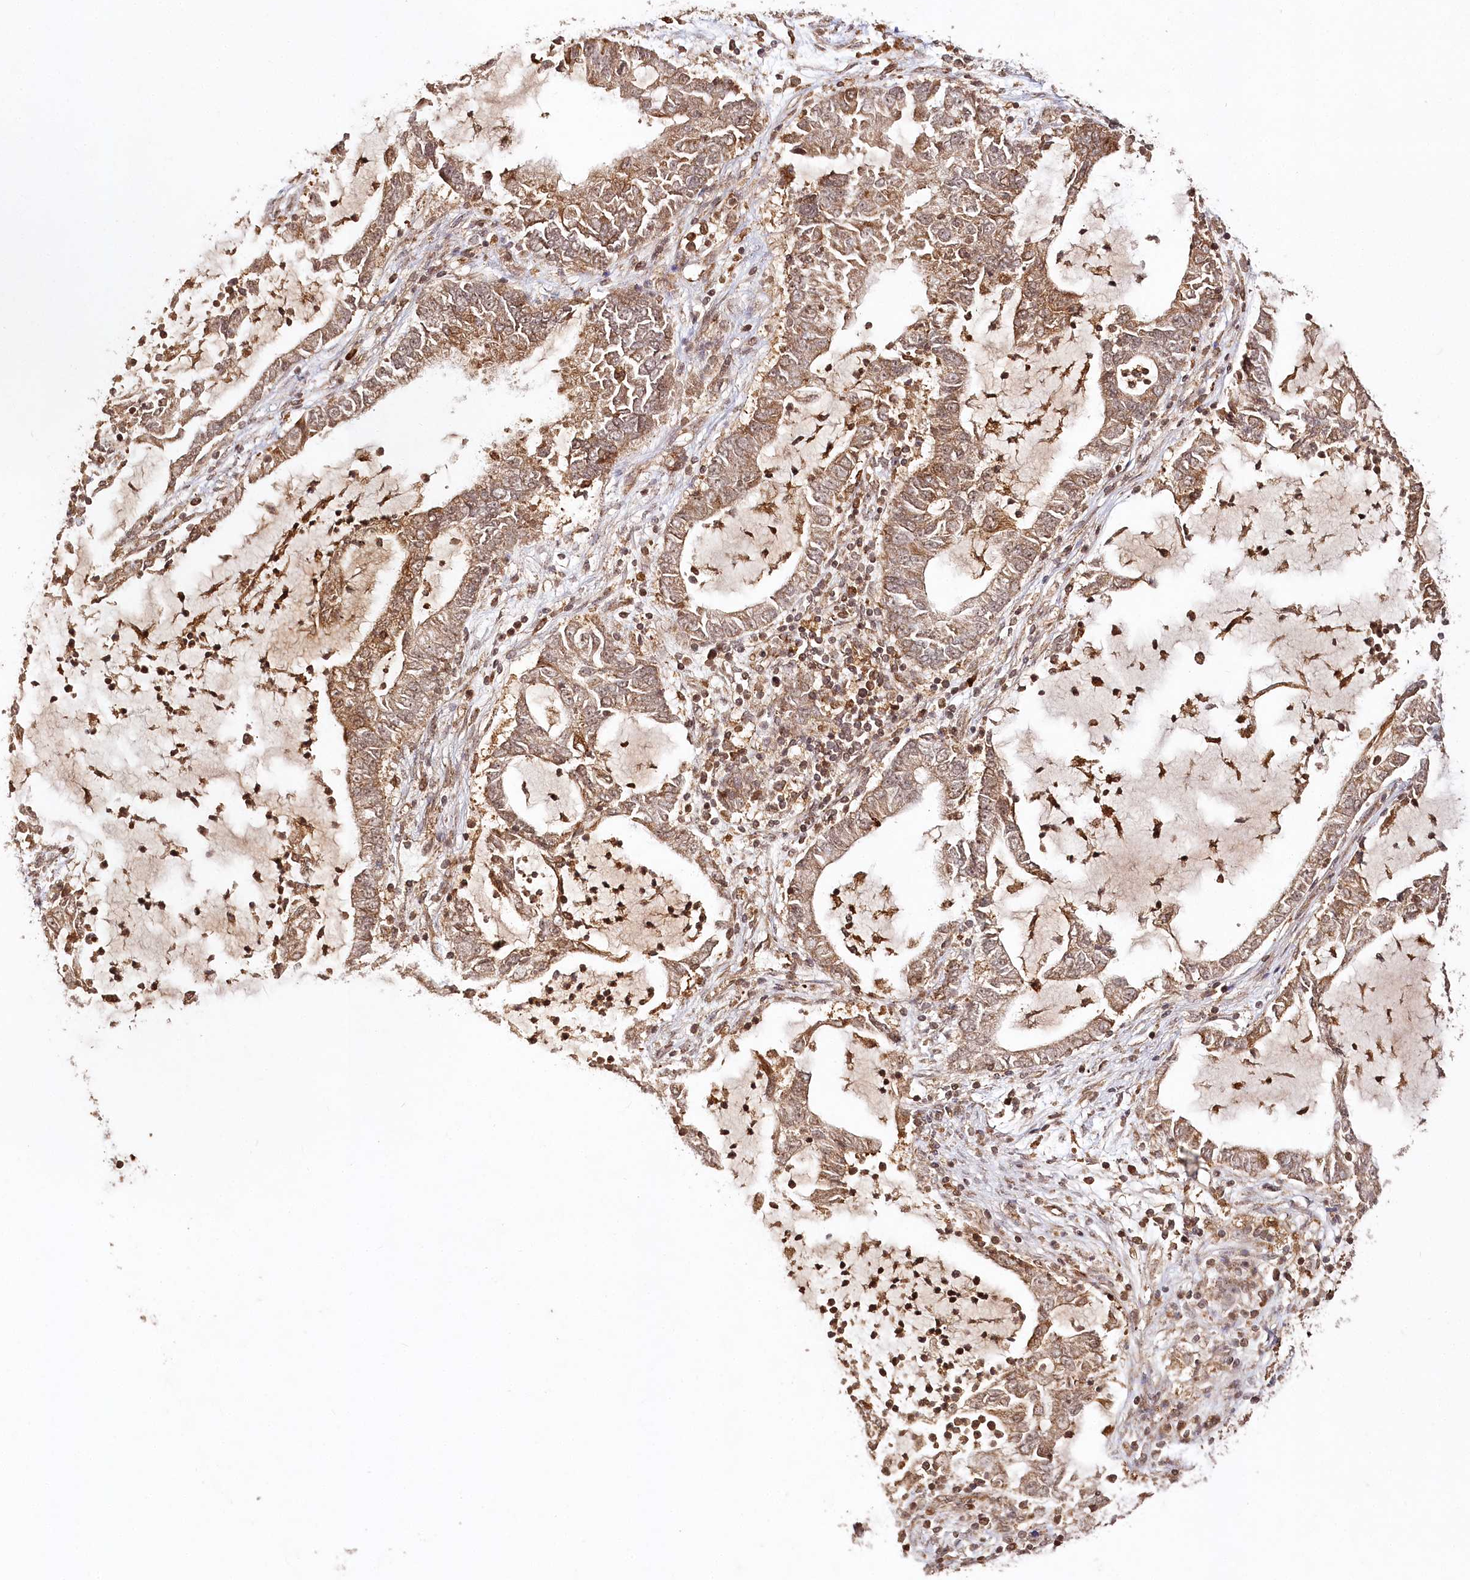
{"staining": {"intensity": "weak", "quantity": ">75%", "location": "cytoplasmic/membranous,nuclear"}, "tissue": "lung cancer", "cell_type": "Tumor cells", "image_type": "cancer", "snomed": [{"axis": "morphology", "description": "Adenocarcinoma, NOS"}, {"axis": "topography", "description": "Lung"}], "caption": "Protein expression analysis of human lung adenocarcinoma reveals weak cytoplasmic/membranous and nuclear positivity in about >75% of tumor cells.", "gene": "ULK2", "patient": {"sex": "female", "age": 51}}